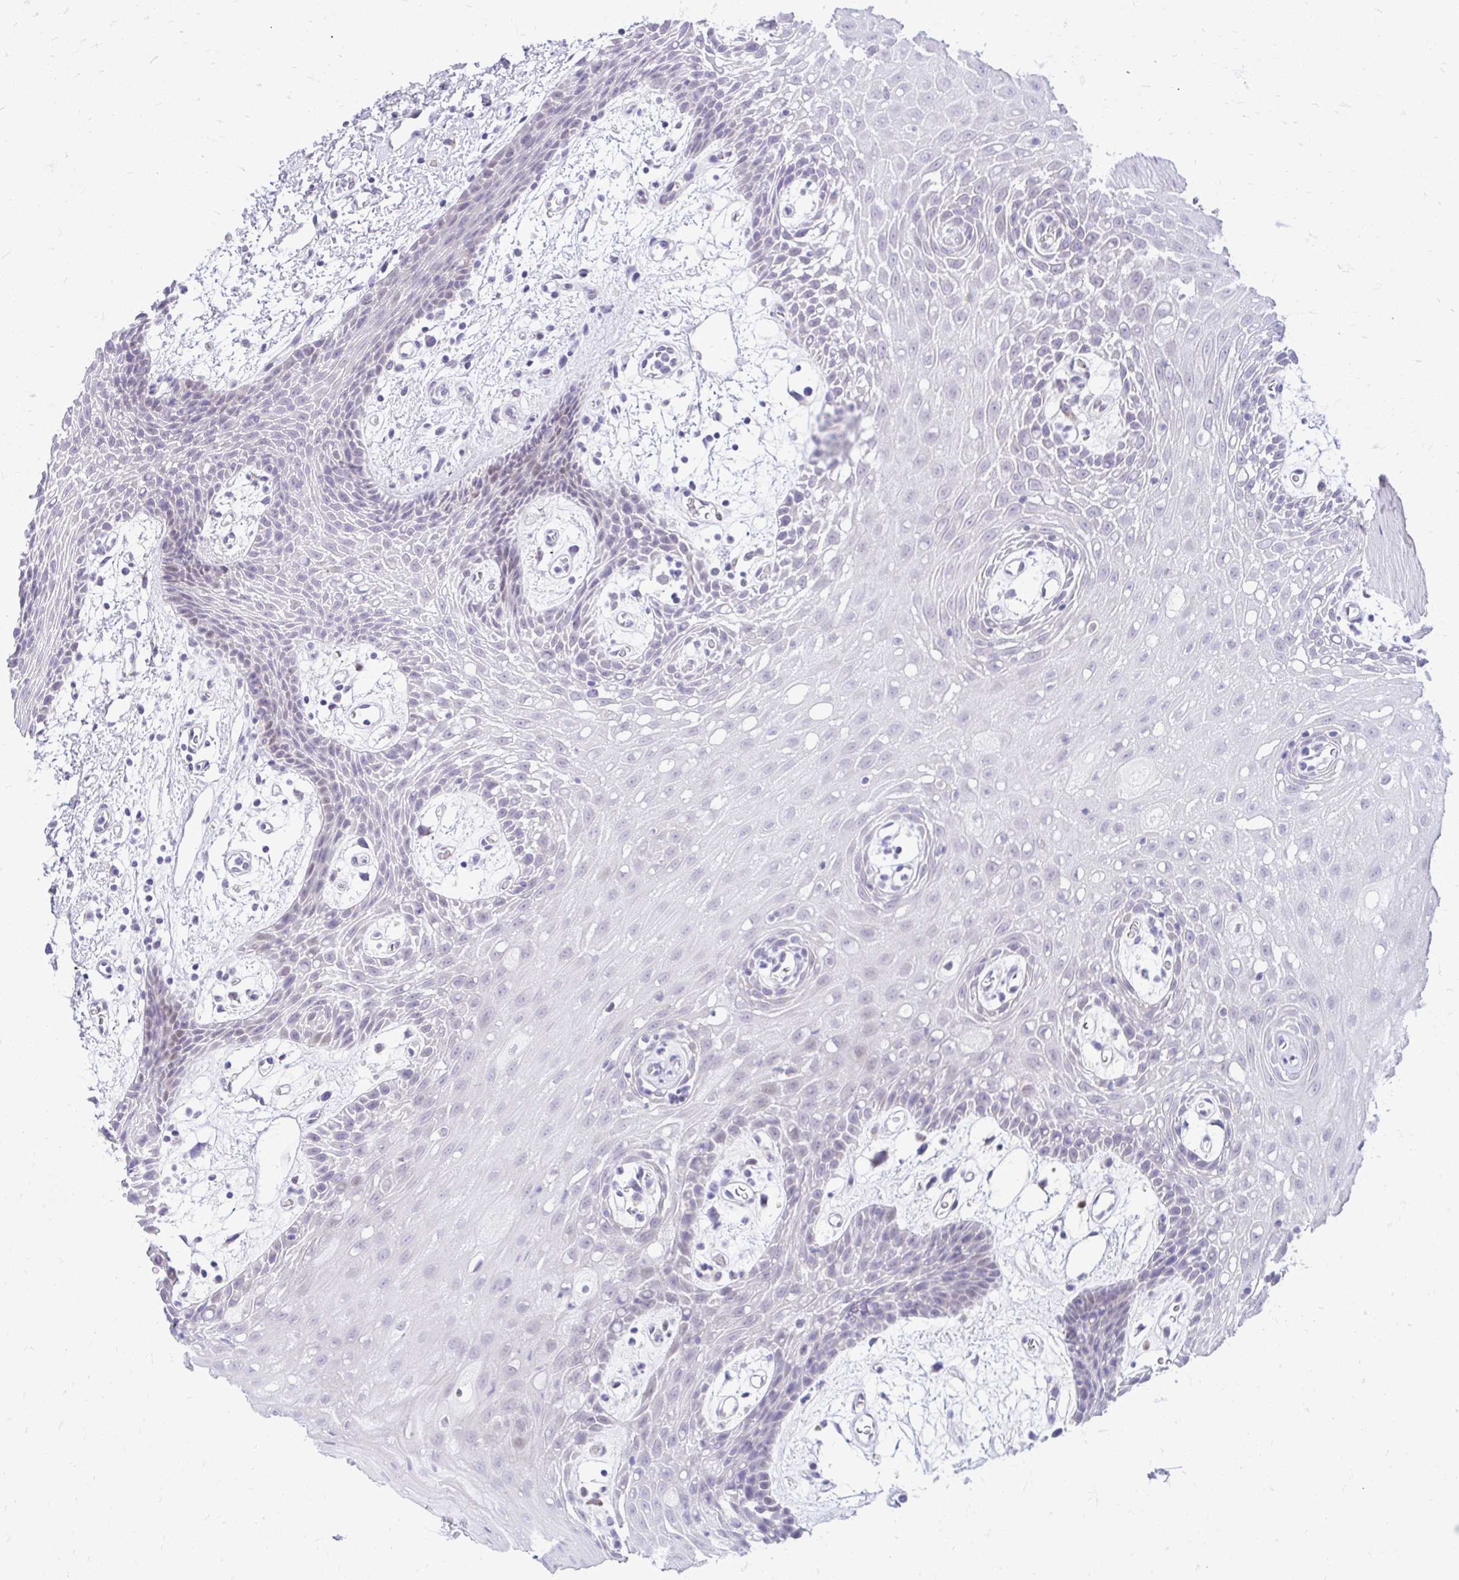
{"staining": {"intensity": "weak", "quantity": "<25%", "location": "nuclear"}, "tissue": "oral mucosa", "cell_type": "Squamous epithelial cells", "image_type": "normal", "snomed": [{"axis": "morphology", "description": "Normal tissue, NOS"}, {"axis": "topography", "description": "Oral tissue"}], "caption": "This image is of normal oral mucosa stained with immunohistochemistry (IHC) to label a protein in brown with the nuclei are counter-stained blue. There is no positivity in squamous epithelial cells.", "gene": "GLB1L2", "patient": {"sex": "female", "age": 59}}